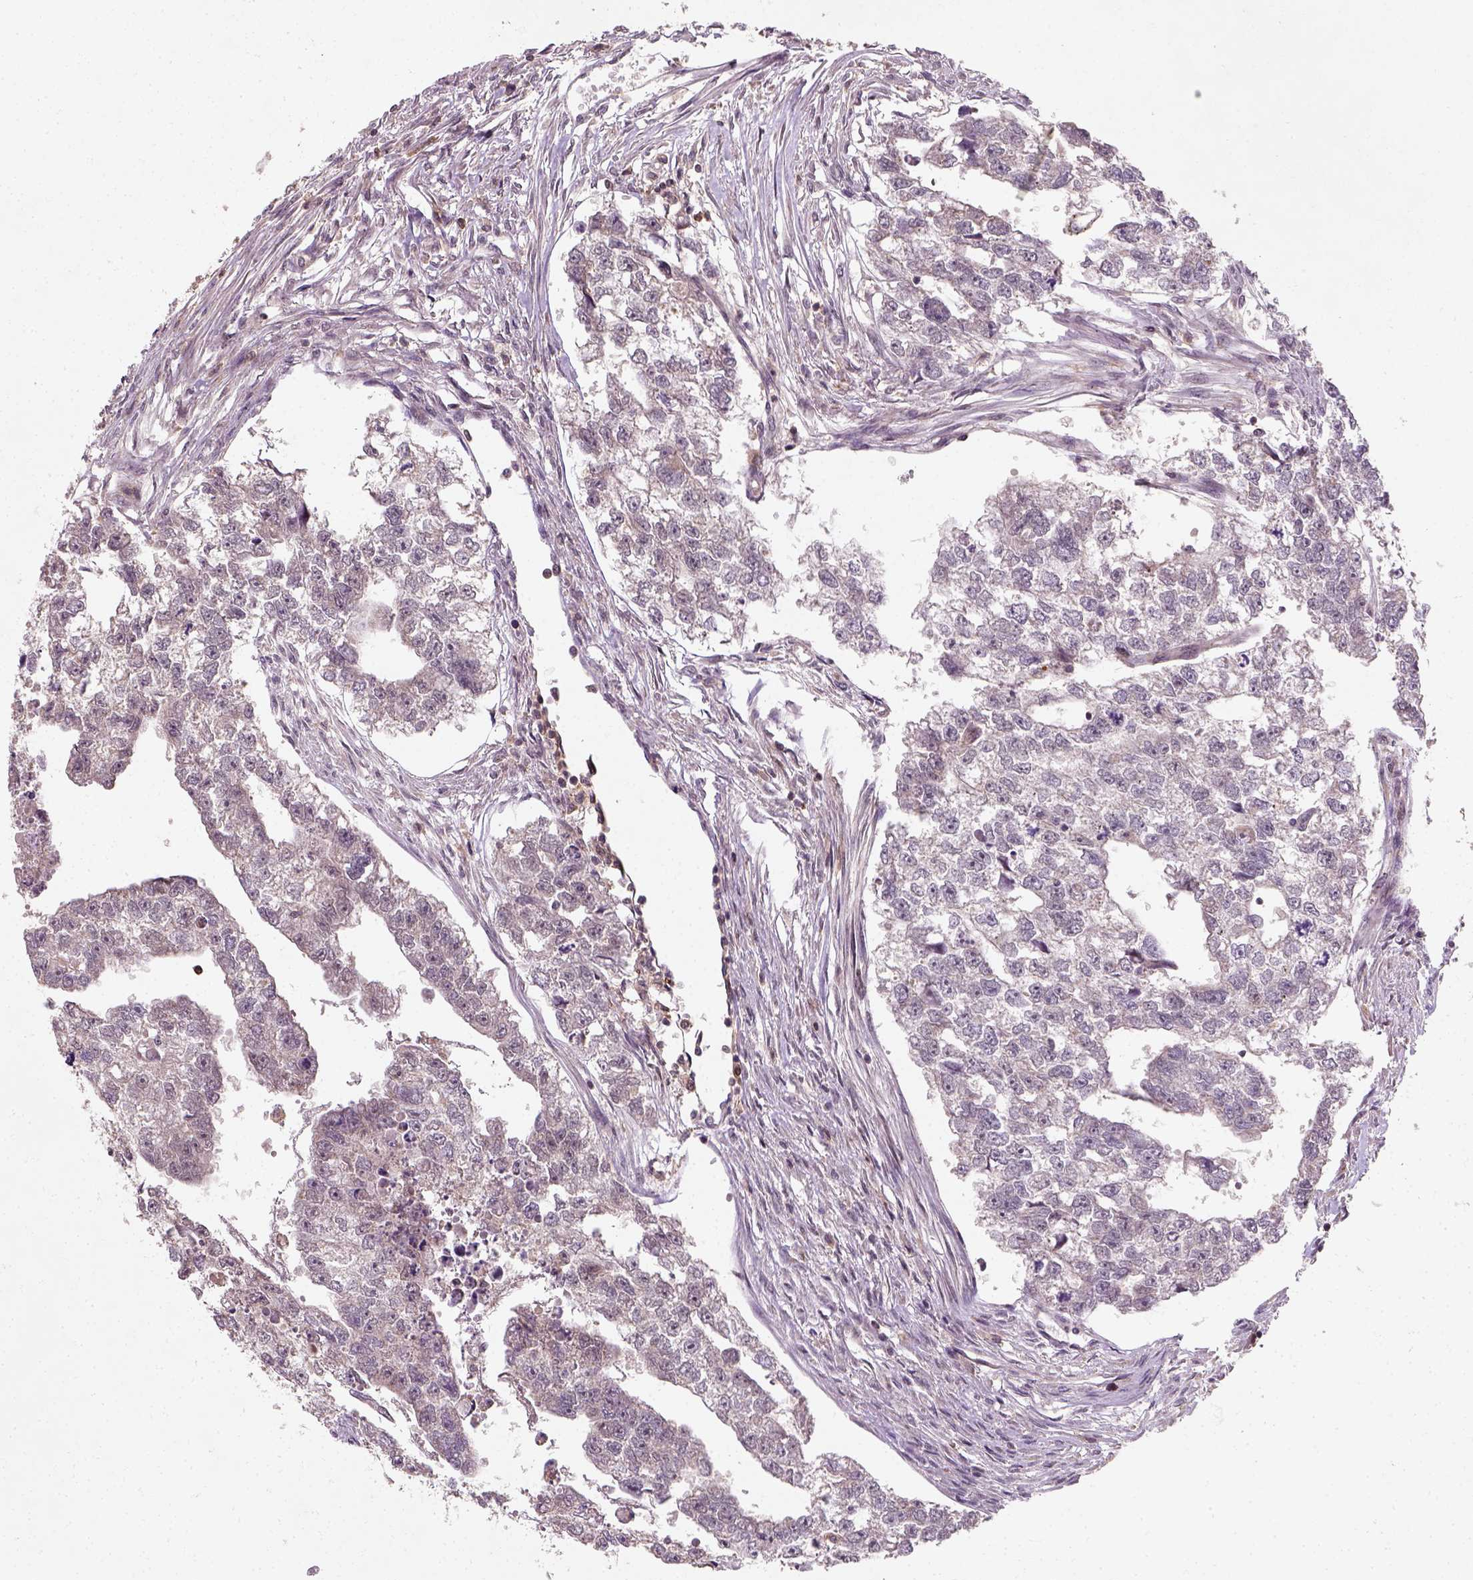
{"staining": {"intensity": "negative", "quantity": "none", "location": "none"}, "tissue": "testis cancer", "cell_type": "Tumor cells", "image_type": "cancer", "snomed": [{"axis": "morphology", "description": "Carcinoma, Embryonal, NOS"}, {"axis": "morphology", "description": "Teratoma, malignant, NOS"}, {"axis": "topography", "description": "Testis"}], "caption": "Immunohistochemistry image of human testis cancer stained for a protein (brown), which reveals no expression in tumor cells.", "gene": "CAMKK1", "patient": {"sex": "male", "age": 44}}